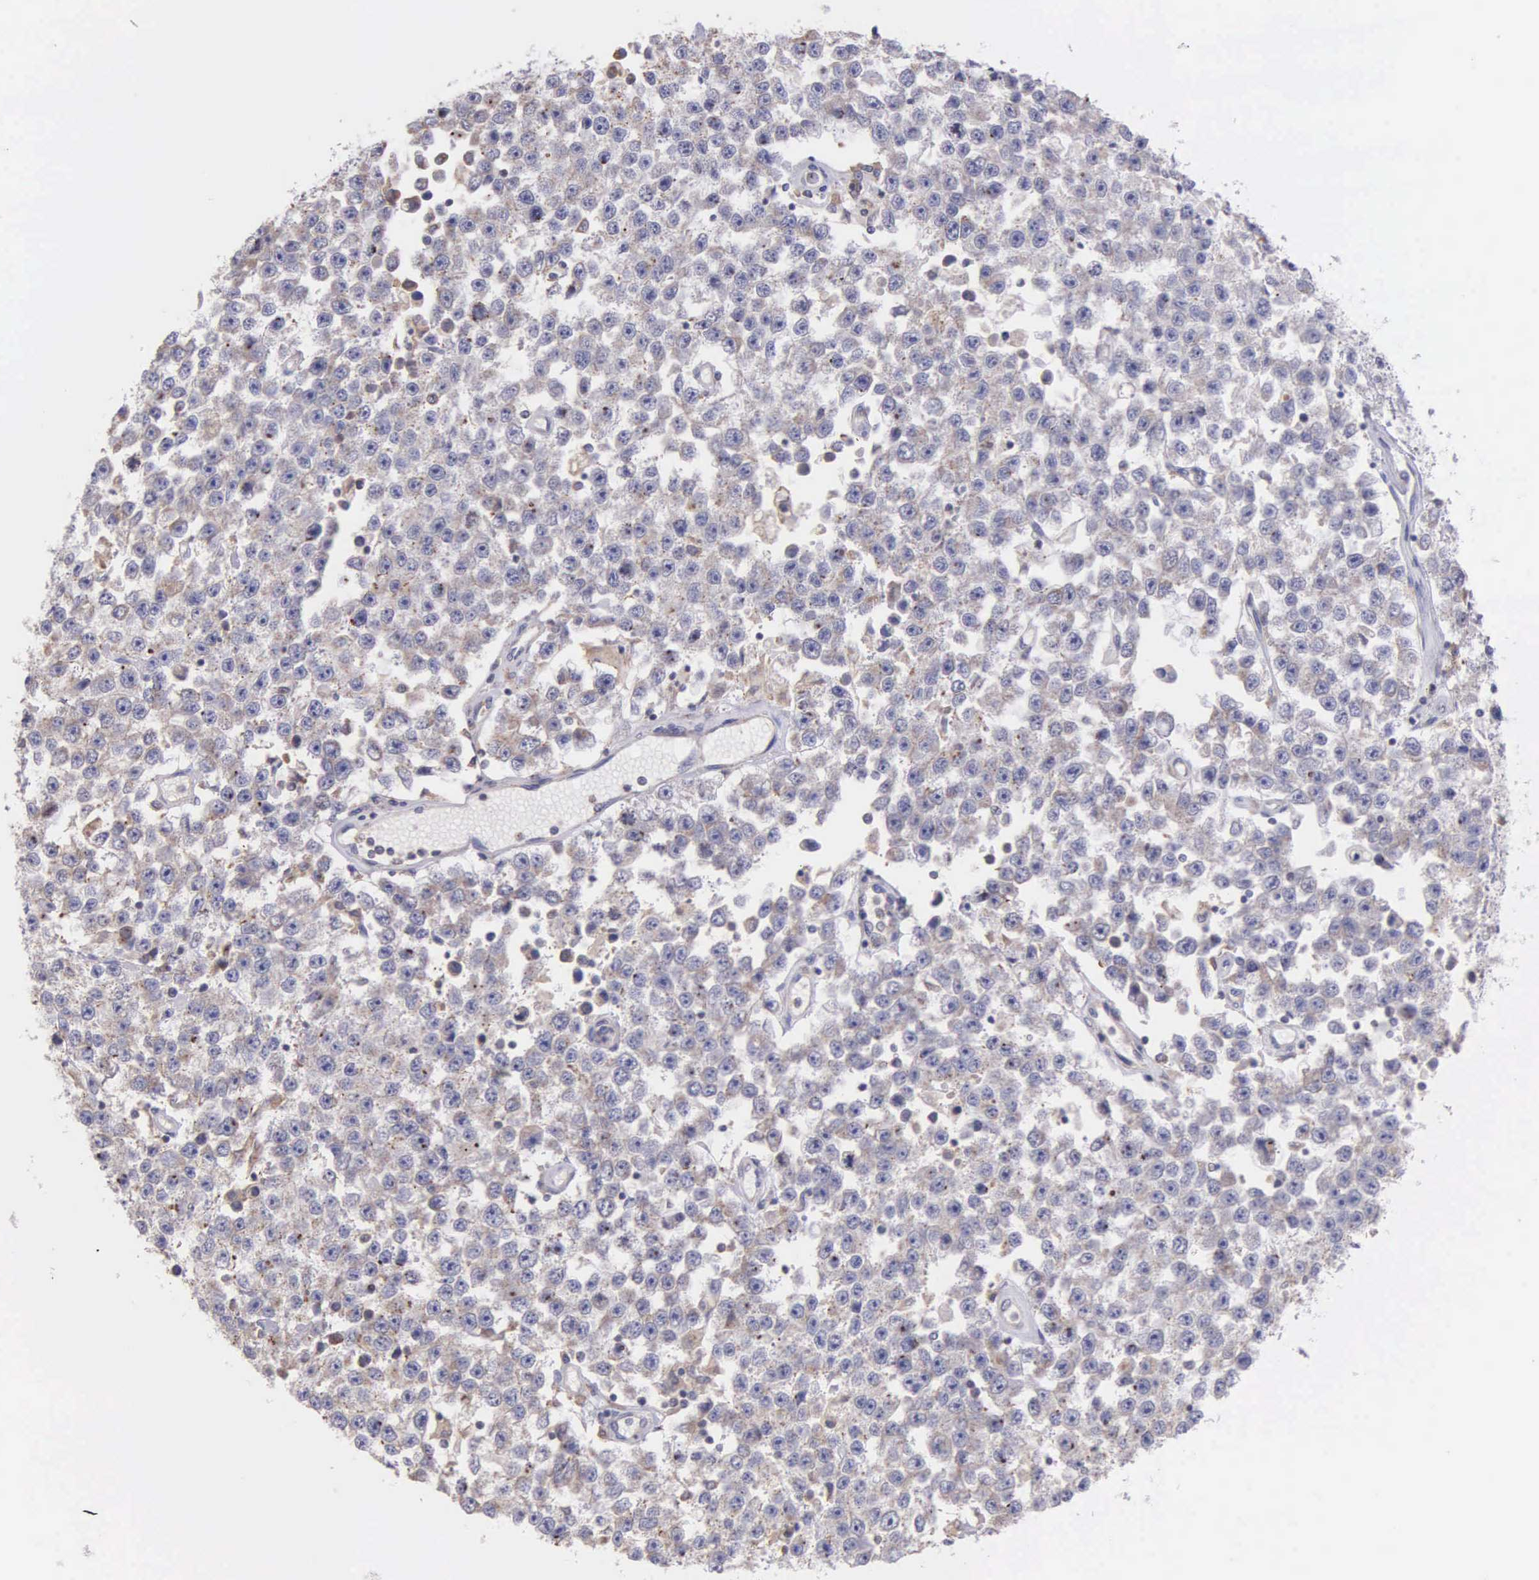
{"staining": {"intensity": "weak", "quantity": "25%-75%", "location": "cytoplasmic/membranous"}, "tissue": "testis cancer", "cell_type": "Tumor cells", "image_type": "cancer", "snomed": [{"axis": "morphology", "description": "Seminoma, NOS"}, {"axis": "topography", "description": "Testis"}], "caption": "Immunohistochemical staining of testis cancer (seminoma) reveals low levels of weak cytoplasmic/membranous expression in about 25%-75% of tumor cells. (IHC, brightfield microscopy, high magnification).", "gene": "MIA2", "patient": {"sex": "male", "age": 52}}